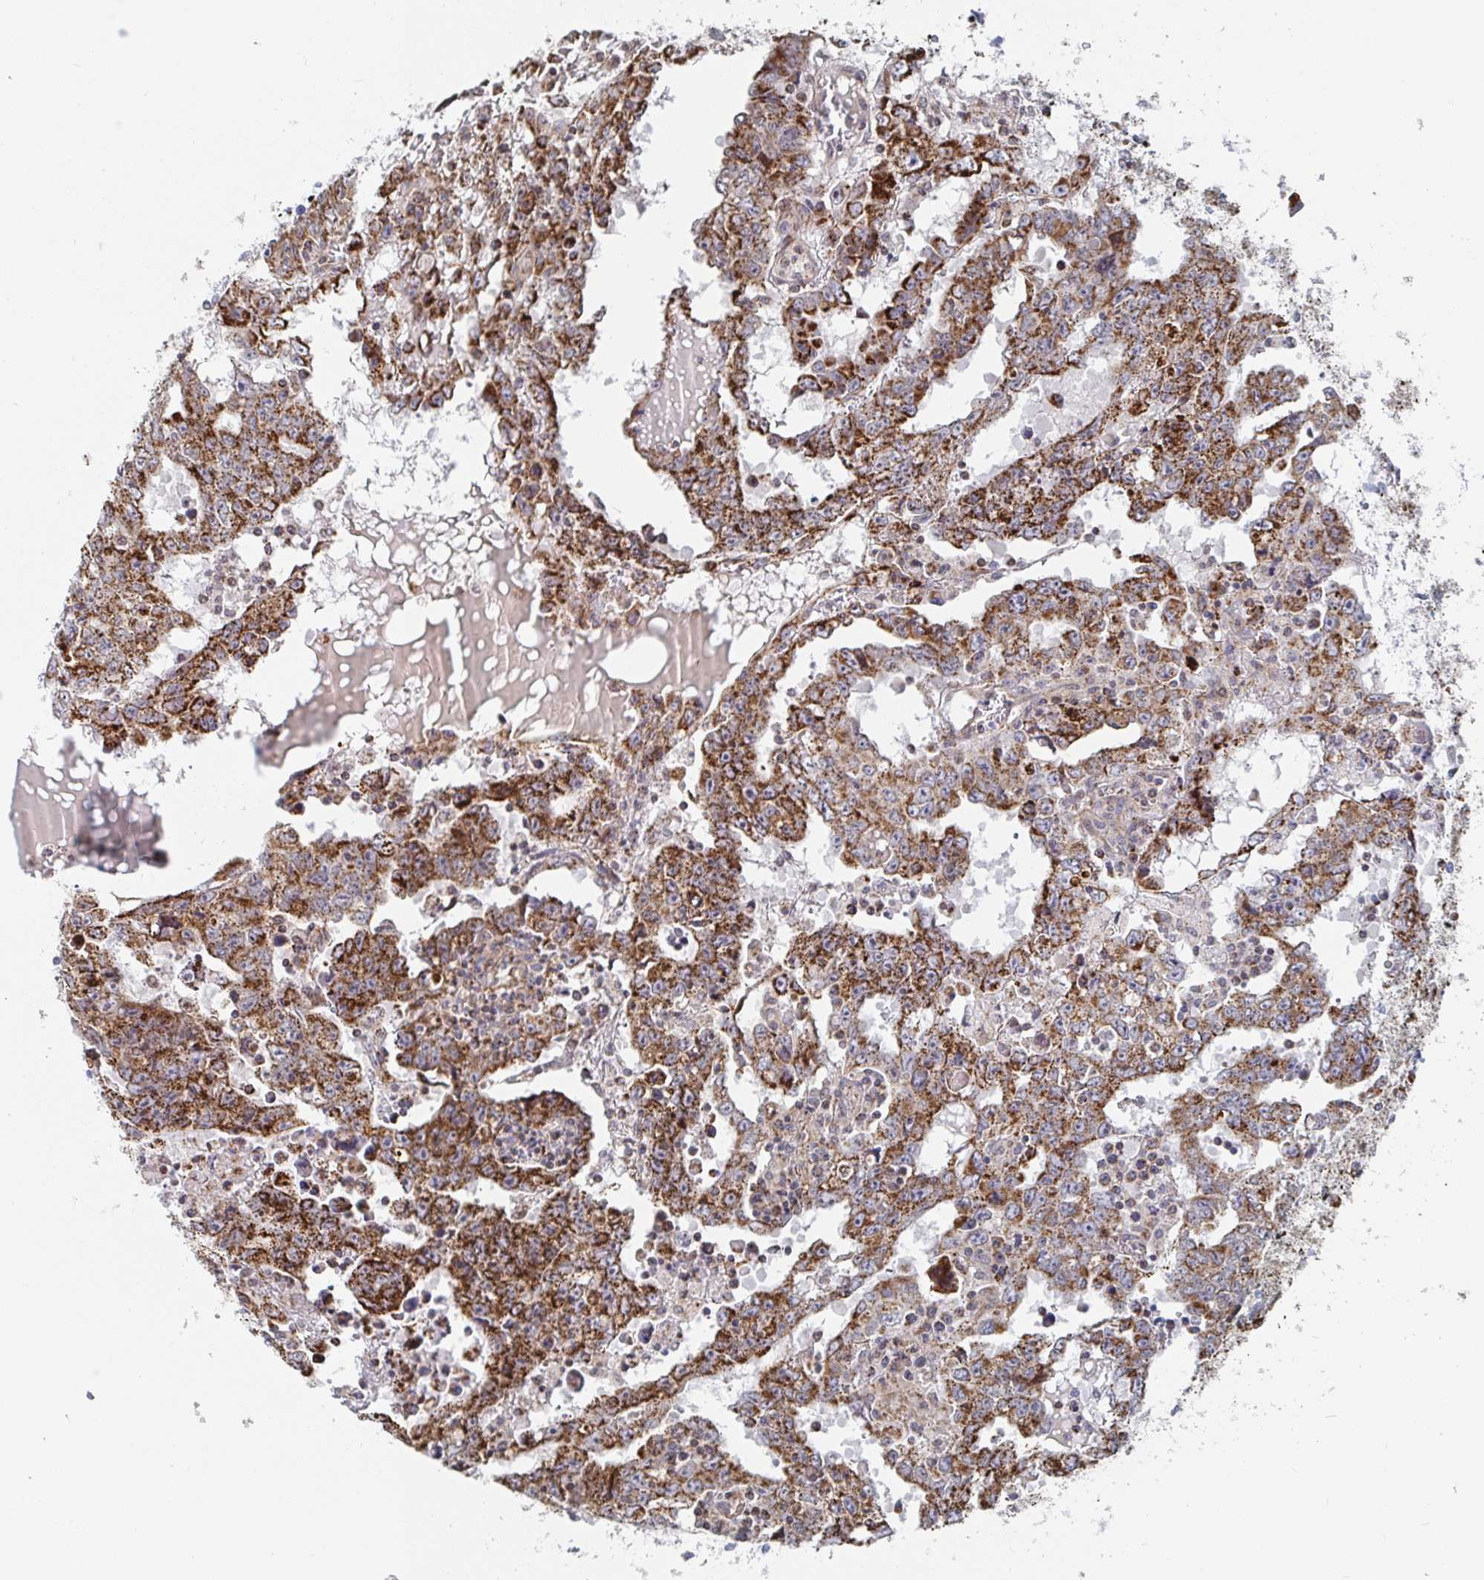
{"staining": {"intensity": "strong", "quantity": ">75%", "location": "cytoplasmic/membranous"}, "tissue": "testis cancer", "cell_type": "Tumor cells", "image_type": "cancer", "snomed": [{"axis": "morphology", "description": "Carcinoma, Embryonal, NOS"}, {"axis": "topography", "description": "Testis"}], "caption": "A histopathology image showing strong cytoplasmic/membranous staining in about >75% of tumor cells in embryonal carcinoma (testis), as visualized by brown immunohistochemical staining.", "gene": "STARD8", "patient": {"sex": "male", "age": 22}}